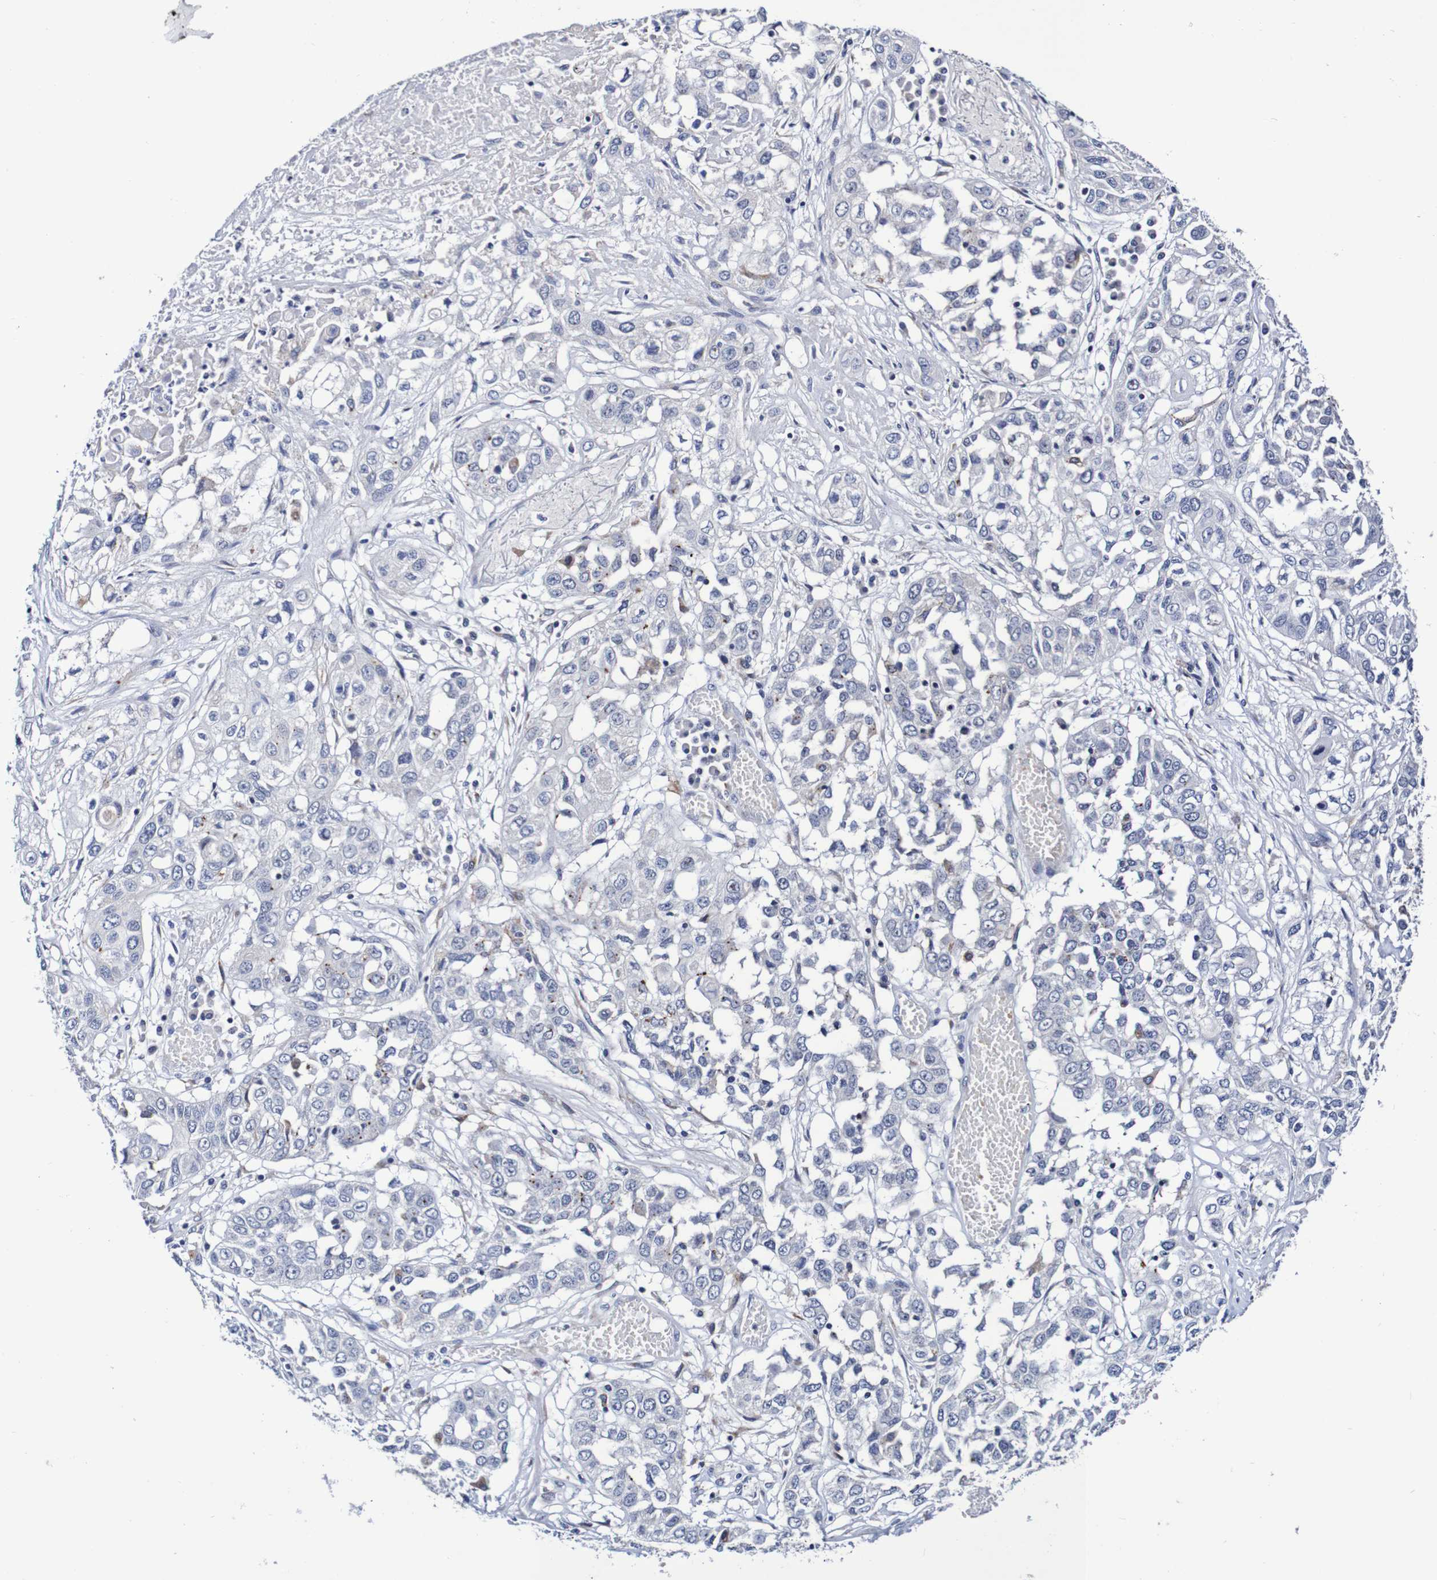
{"staining": {"intensity": "negative", "quantity": "none", "location": "none"}, "tissue": "lung cancer", "cell_type": "Tumor cells", "image_type": "cancer", "snomed": [{"axis": "morphology", "description": "Squamous cell carcinoma, NOS"}, {"axis": "topography", "description": "Lung"}], "caption": "Immunohistochemistry (IHC) of lung cancer (squamous cell carcinoma) reveals no positivity in tumor cells.", "gene": "SEZ6", "patient": {"sex": "male", "age": 71}}